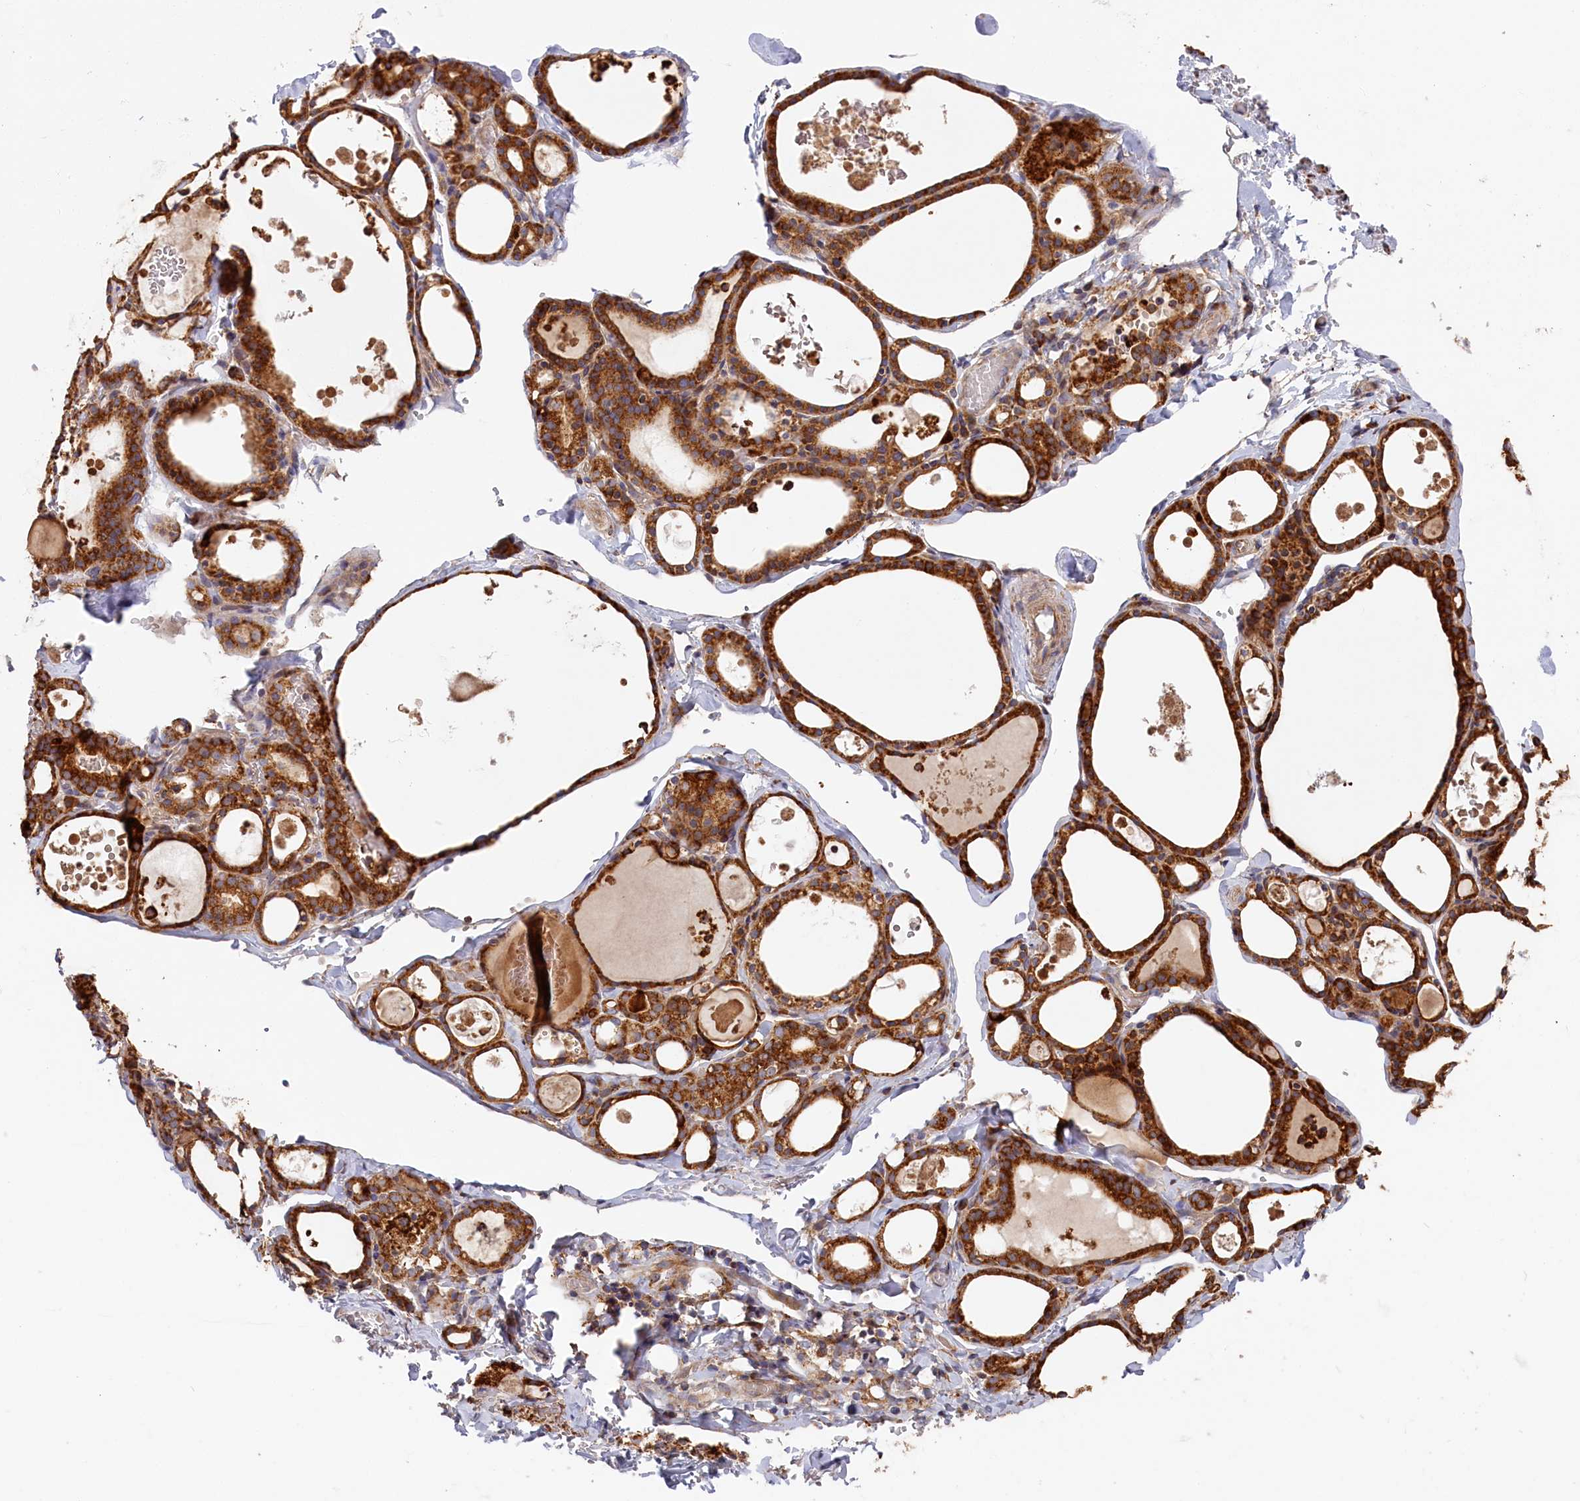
{"staining": {"intensity": "strong", "quantity": ">75%", "location": "cytoplasmic/membranous"}, "tissue": "thyroid gland", "cell_type": "Glandular cells", "image_type": "normal", "snomed": [{"axis": "morphology", "description": "Normal tissue, NOS"}, {"axis": "topography", "description": "Thyroid gland"}], "caption": "Strong cytoplasmic/membranous expression is identified in approximately >75% of glandular cells in benign thyroid gland. Immunohistochemistry (ihc) stains the protein of interest in brown and the nuclei are stained blue.", "gene": "CEP44", "patient": {"sex": "male", "age": 56}}